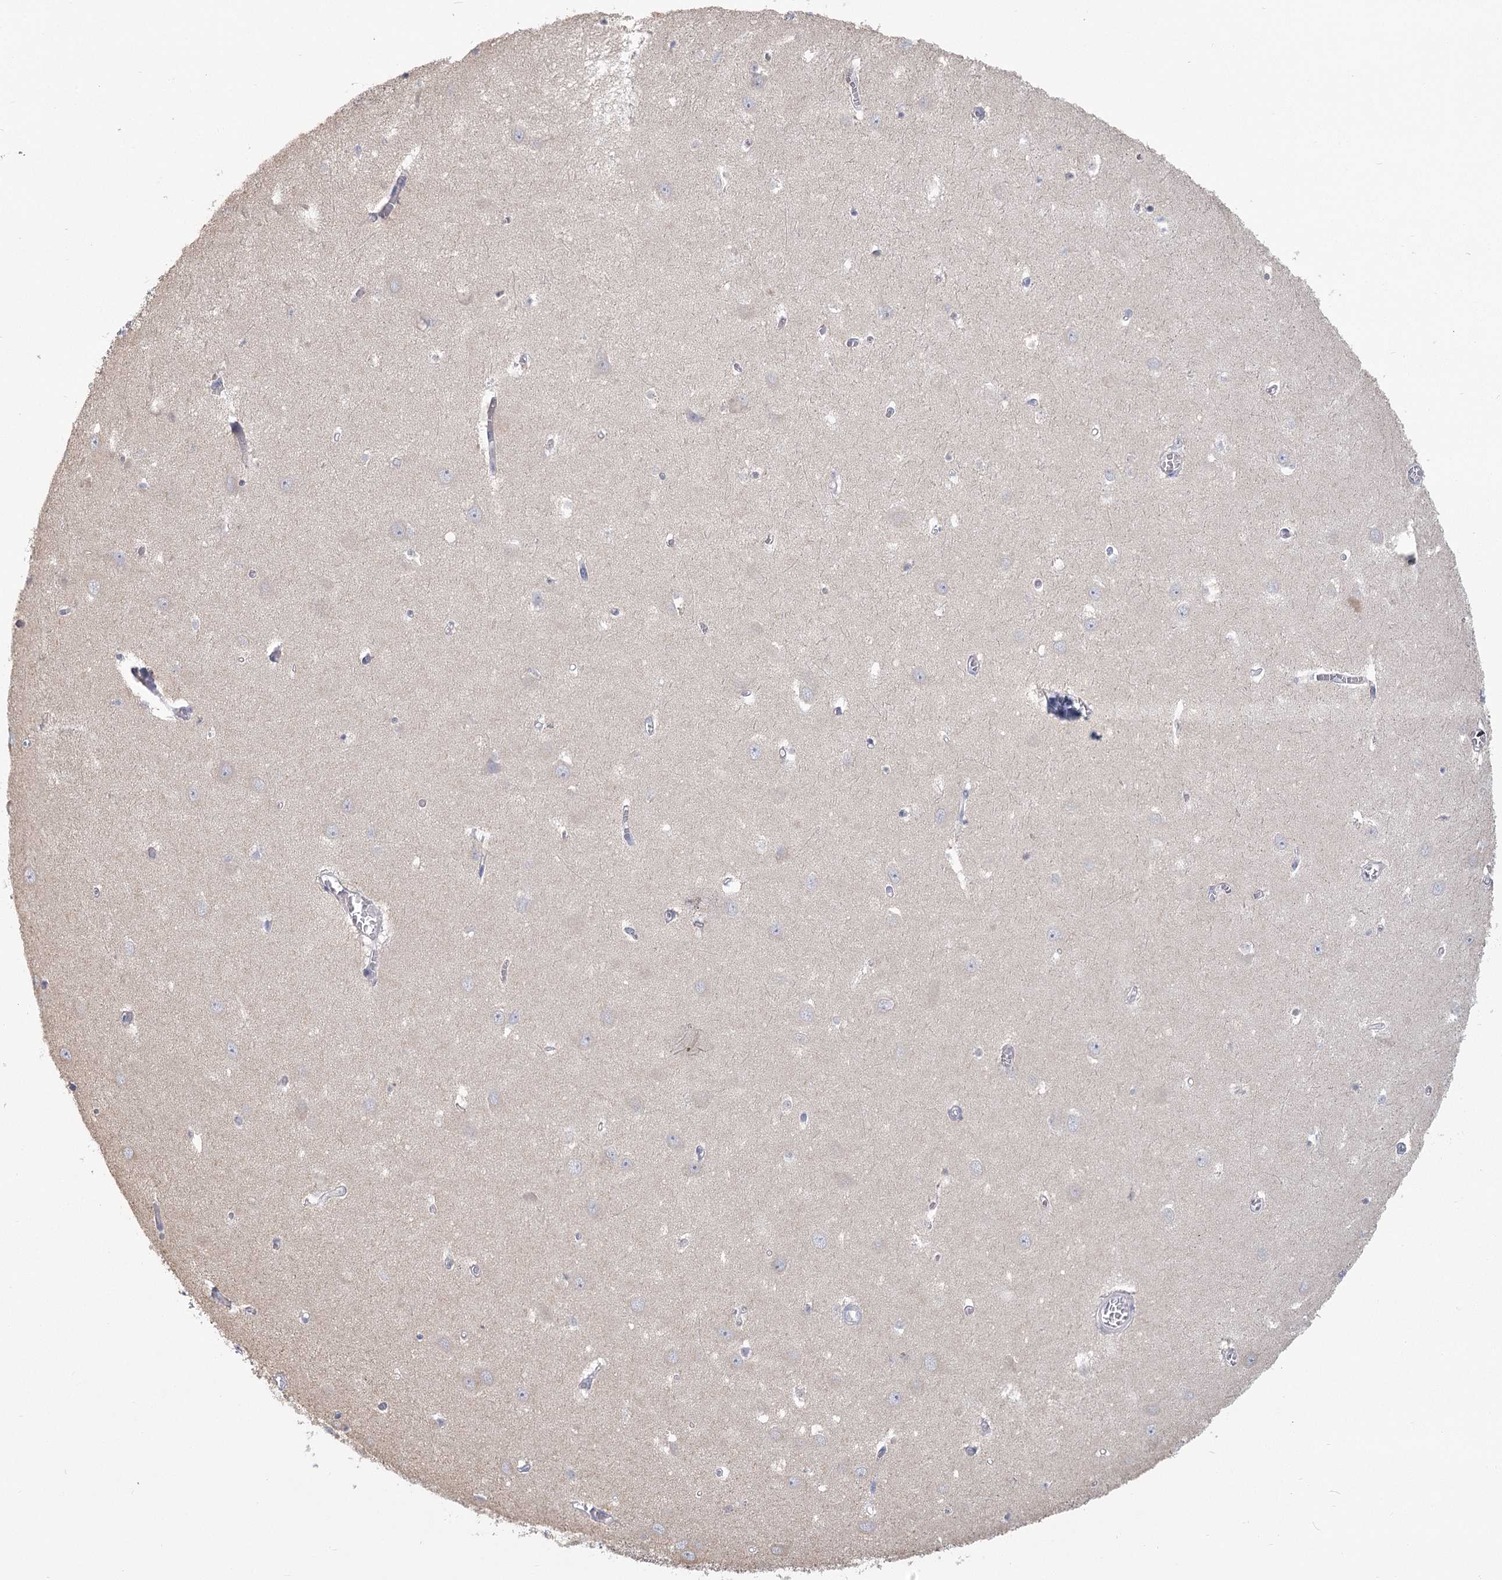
{"staining": {"intensity": "negative", "quantity": "none", "location": "none"}, "tissue": "hippocampus", "cell_type": "Glial cells", "image_type": "normal", "snomed": [{"axis": "morphology", "description": "Normal tissue, NOS"}, {"axis": "topography", "description": "Hippocampus"}], "caption": "An image of hippocampus stained for a protein reveals no brown staining in glial cells. (DAB immunohistochemistry (IHC) visualized using brightfield microscopy, high magnification).", "gene": "CNTLN", "patient": {"sex": "female", "age": 64}}